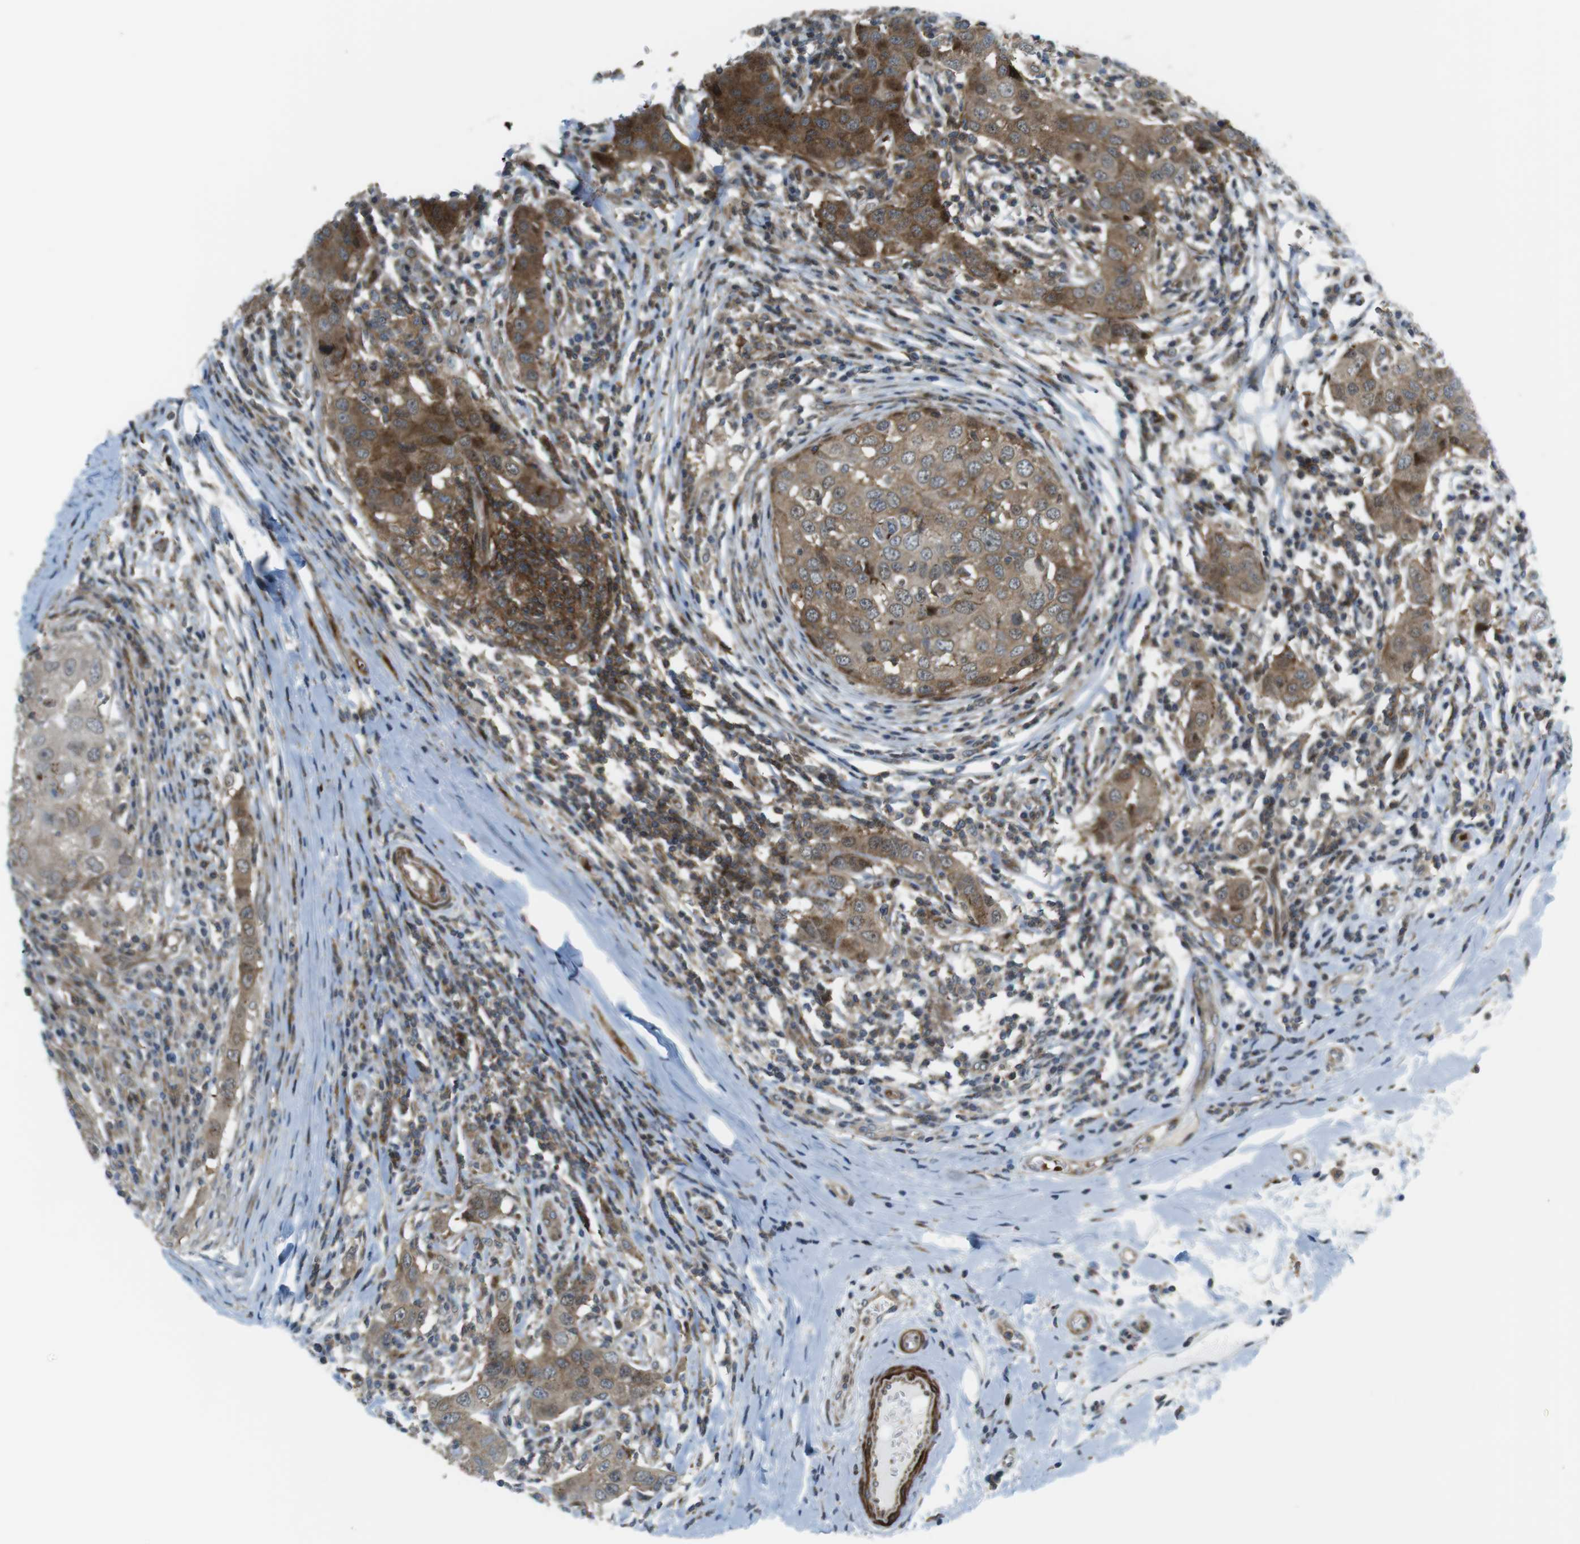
{"staining": {"intensity": "moderate", "quantity": ">75%", "location": "cytoplasmic/membranous"}, "tissue": "breast cancer", "cell_type": "Tumor cells", "image_type": "cancer", "snomed": [{"axis": "morphology", "description": "Duct carcinoma"}, {"axis": "topography", "description": "Breast"}], "caption": "The image shows staining of infiltrating ductal carcinoma (breast), revealing moderate cytoplasmic/membranous protein staining (brown color) within tumor cells.", "gene": "CUL7", "patient": {"sex": "female", "age": 27}}